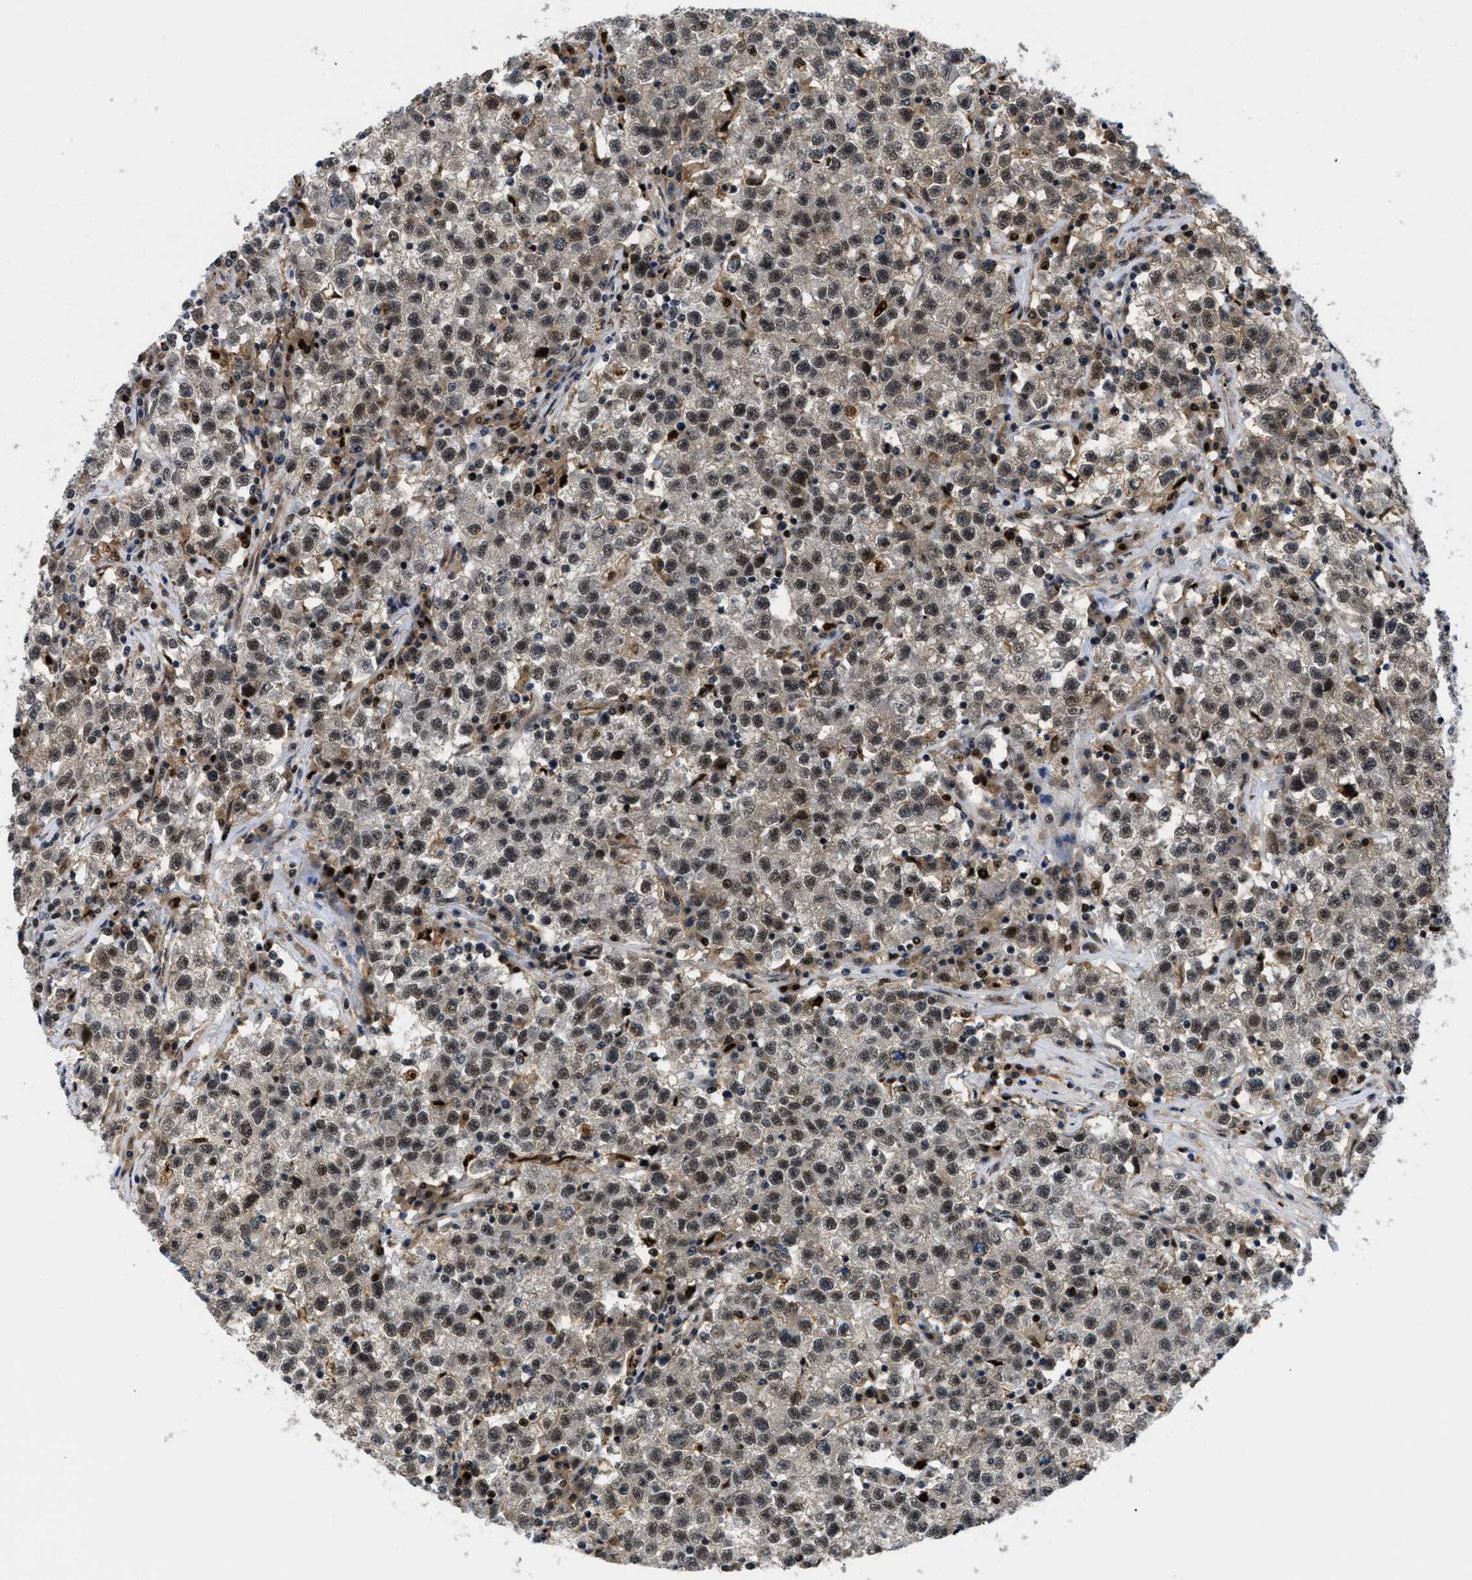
{"staining": {"intensity": "moderate", "quantity": ">75%", "location": "cytoplasmic/membranous,nuclear"}, "tissue": "testis cancer", "cell_type": "Tumor cells", "image_type": "cancer", "snomed": [{"axis": "morphology", "description": "Seminoma, NOS"}, {"axis": "topography", "description": "Testis"}], "caption": "Immunohistochemical staining of testis cancer shows medium levels of moderate cytoplasmic/membranous and nuclear staining in about >75% of tumor cells.", "gene": "SLC29A2", "patient": {"sex": "male", "age": 22}}